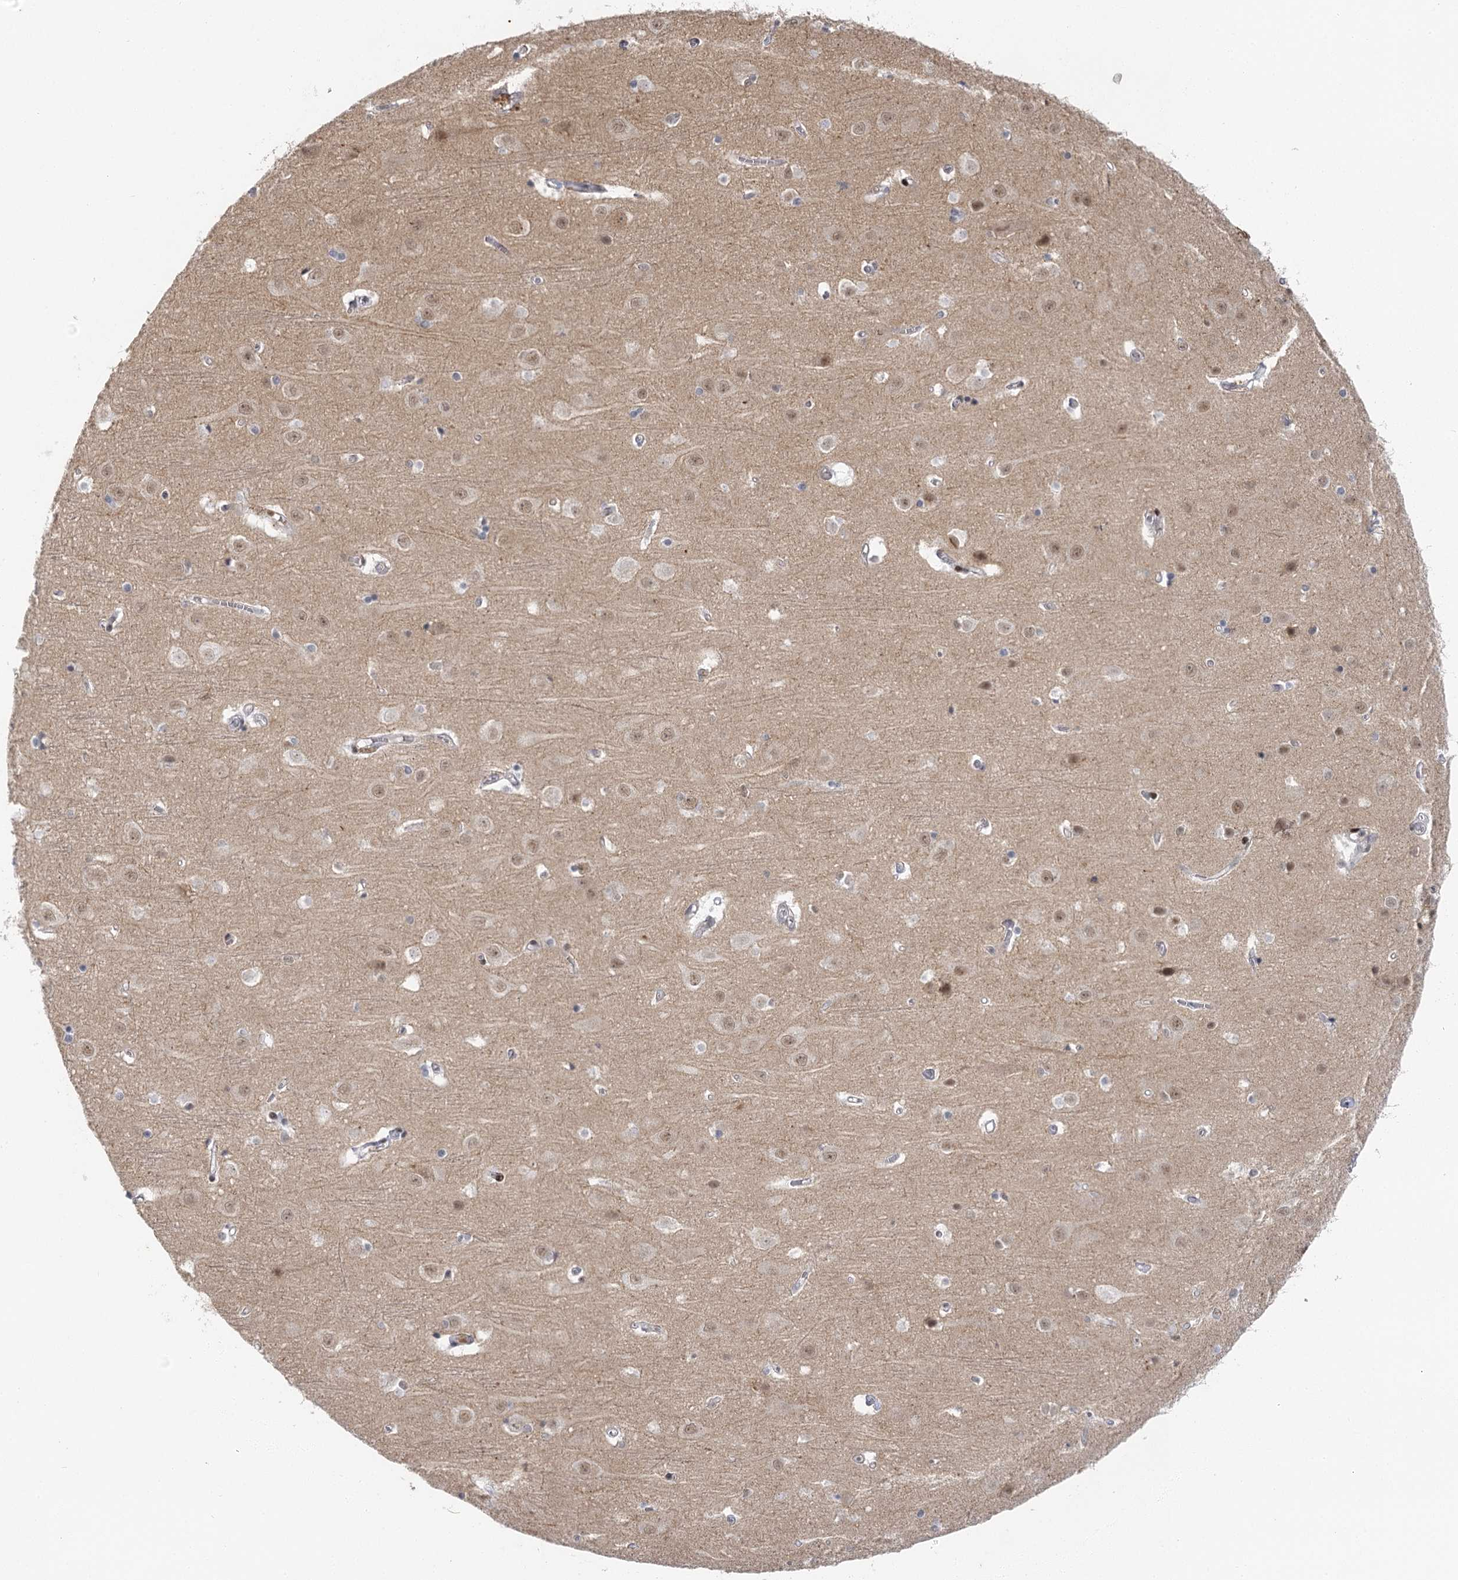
{"staining": {"intensity": "negative", "quantity": "none", "location": "none"}, "tissue": "cerebral cortex", "cell_type": "Endothelial cells", "image_type": "normal", "snomed": [{"axis": "morphology", "description": "Normal tissue, NOS"}, {"axis": "topography", "description": "Cerebral cortex"}], "caption": "IHC micrograph of unremarkable cerebral cortex: human cerebral cortex stained with DAB (3,3'-diaminobenzidine) exhibits no significant protein positivity in endothelial cells.", "gene": "IL11RA", "patient": {"sex": "male", "age": 54}}